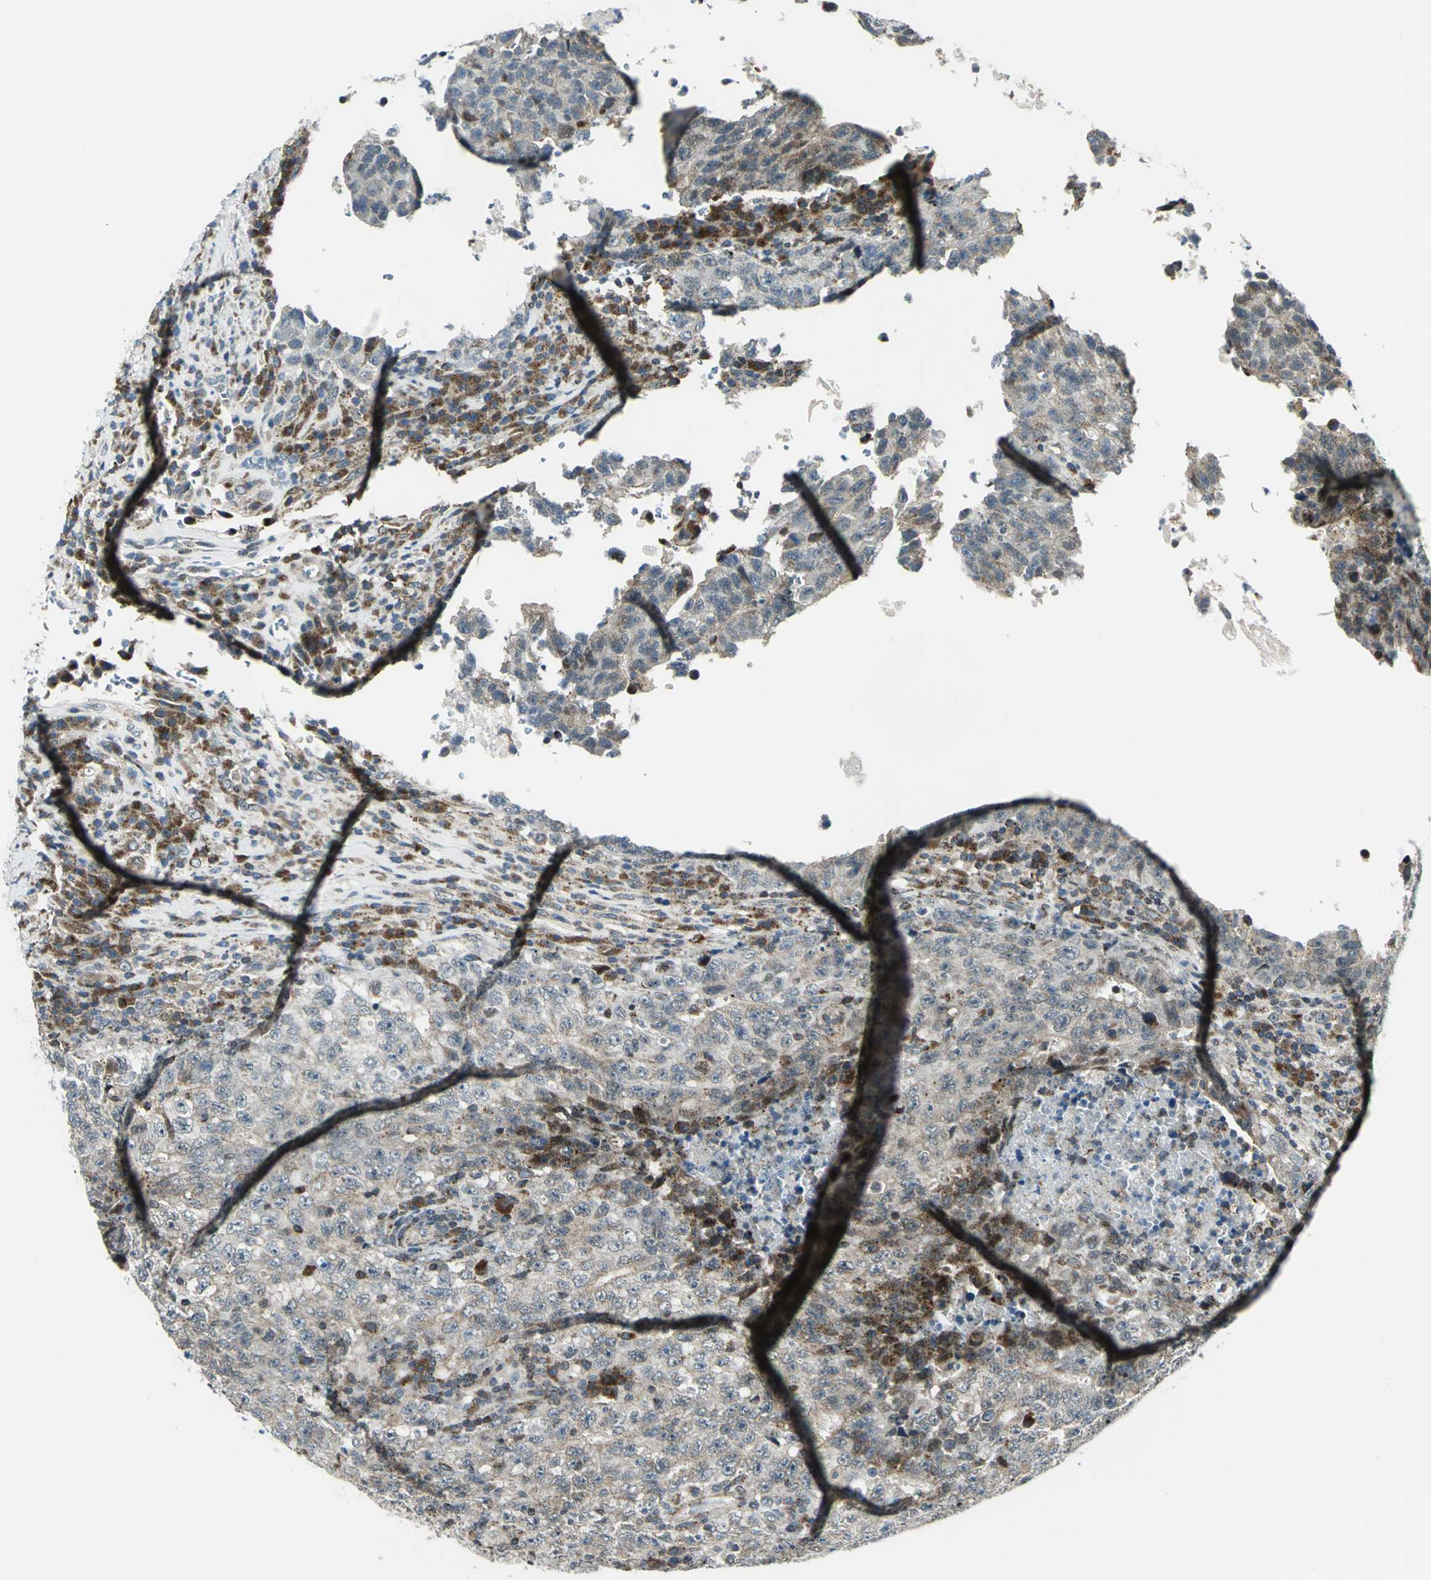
{"staining": {"intensity": "weak", "quantity": ">75%", "location": "cytoplasmic/membranous"}, "tissue": "testis cancer", "cell_type": "Tumor cells", "image_type": "cancer", "snomed": [{"axis": "morphology", "description": "Necrosis, NOS"}, {"axis": "morphology", "description": "Carcinoma, Embryonal, NOS"}, {"axis": "topography", "description": "Testis"}], "caption": "Testis embryonal carcinoma tissue reveals weak cytoplasmic/membranous staining in approximately >75% of tumor cells The staining is performed using DAB (3,3'-diaminobenzidine) brown chromogen to label protein expression. The nuclei are counter-stained blue using hematoxylin.", "gene": "ATP6V1A", "patient": {"sex": "male", "age": 19}}